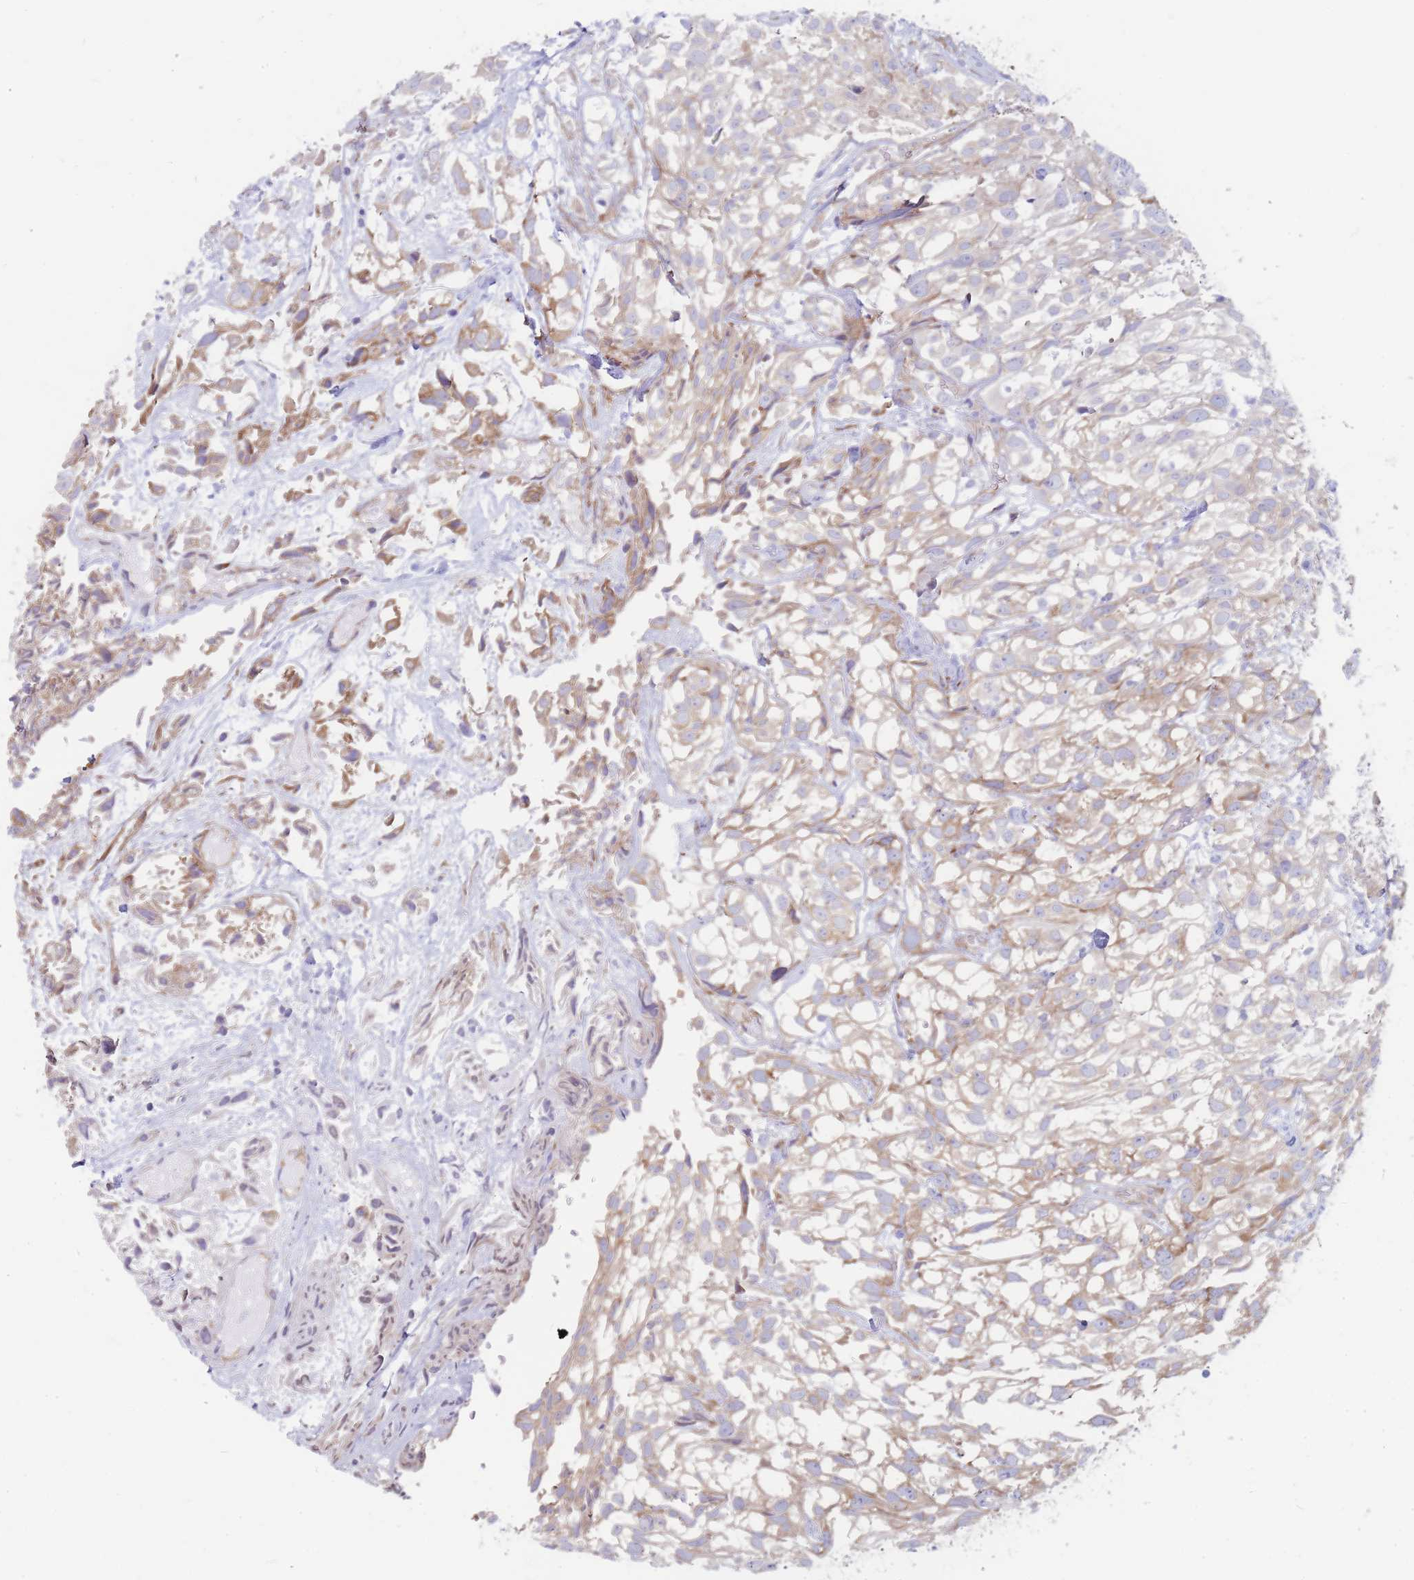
{"staining": {"intensity": "weak", "quantity": ">75%", "location": "cytoplasmic/membranous"}, "tissue": "urothelial cancer", "cell_type": "Tumor cells", "image_type": "cancer", "snomed": [{"axis": "morphology", "description": "Urothelial carcinoma, High grade"}, {"axis": "topography", "description": "Urinary bladder"}], "caption": "A brown stain labels weak cytoplasmic/membranous positivity of a protein in urothelial cancer tumor cells.", "gene": "RPL8", "patient": {"sex": "male", "age": 56}}